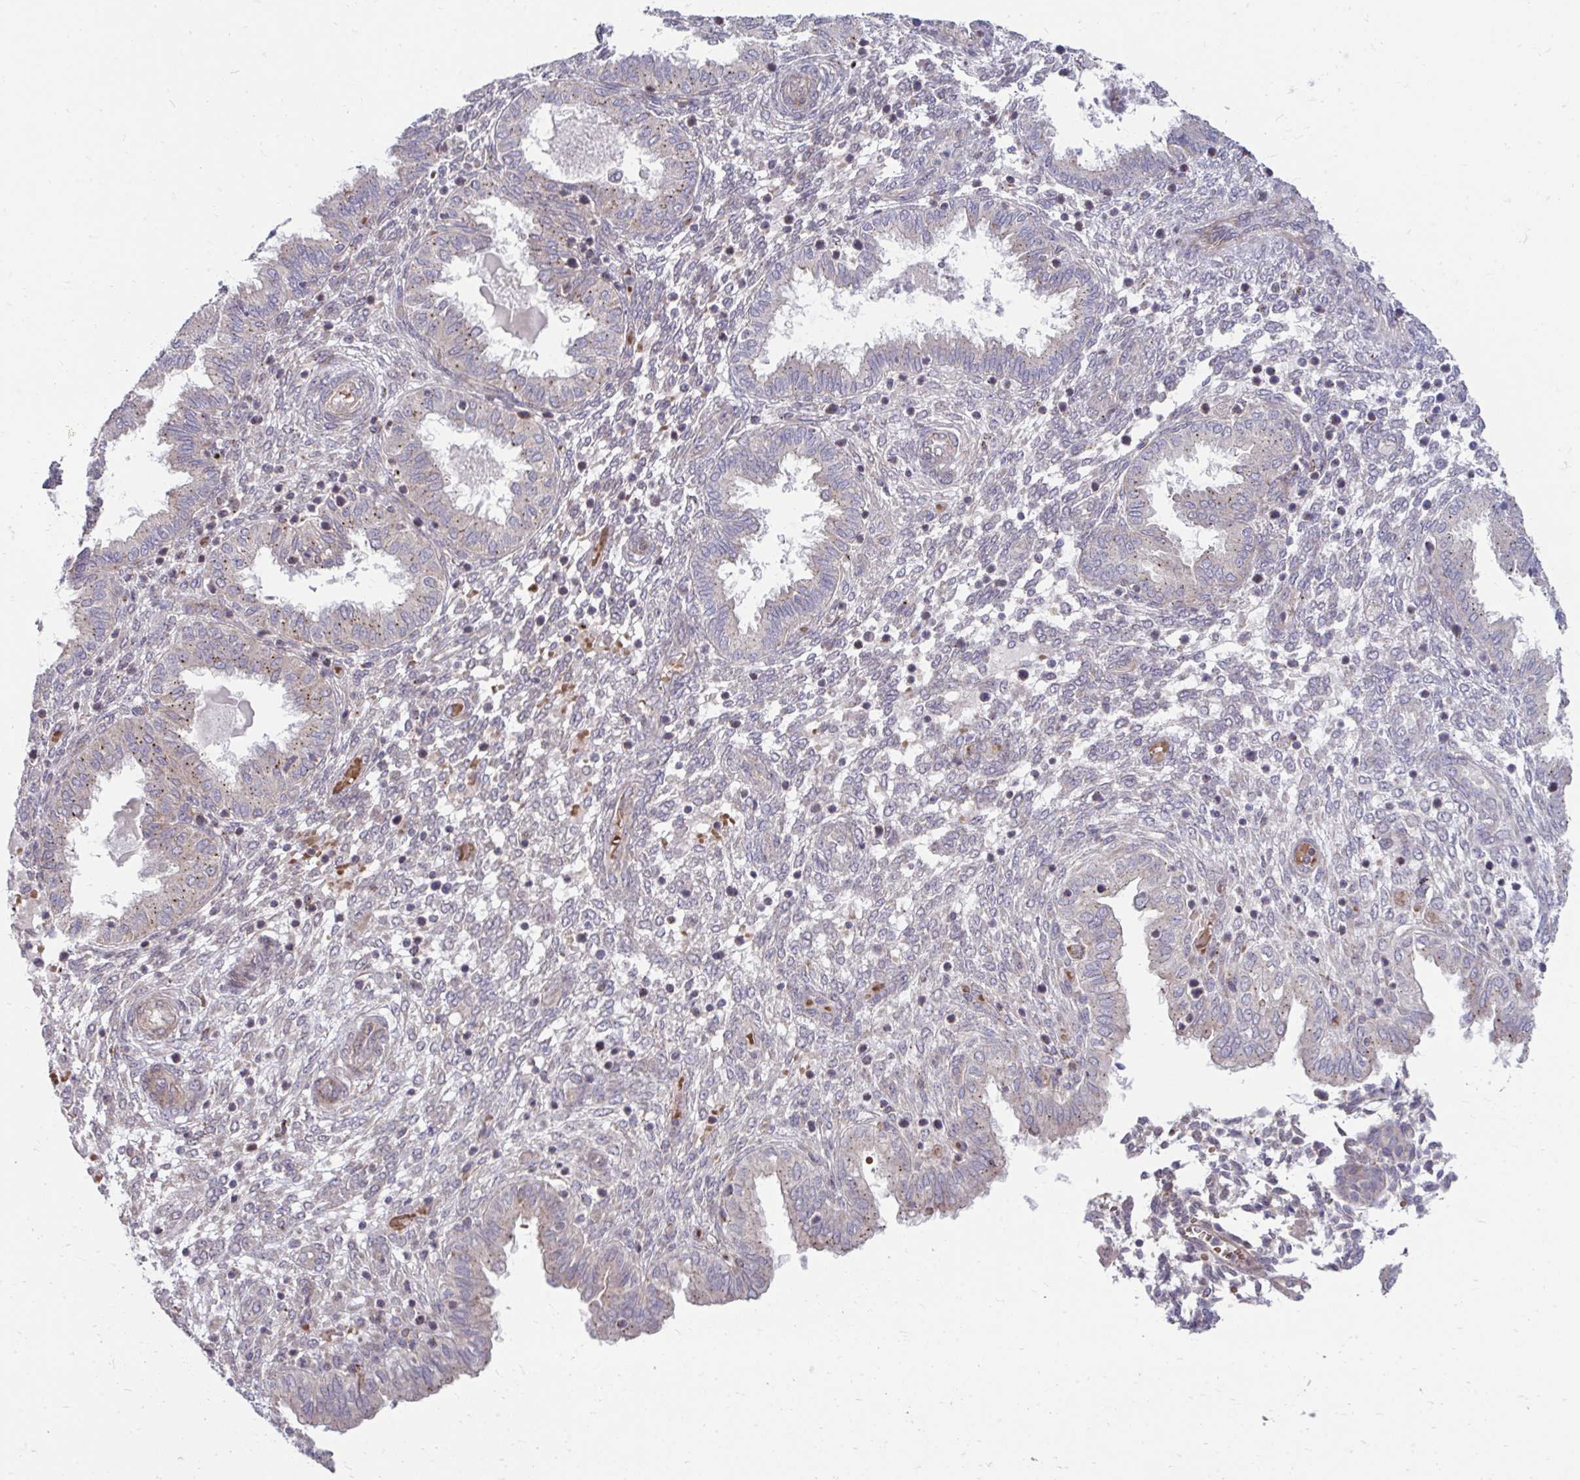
{"staining": {"intensity": "negative", "quantity": "none", "location": "none"}, "tissue": "endometrium", "cell_type": "Cells in endometrial stroma", "image_type": "normal", "snomed": [{"axis": "morphology", "description": "Normal tissue, NOS"}, {"axis": "topography", "description": "Endometrium"}], "caption": "There is no significant expression in cells in endometrial stroma of endometrium. The staining is performed using DAB (3,3'-diaminobenzidine) brown chromogen with nuclei counter-stained in using hematoxylin.", "gene": "ITPR2", "patient": {"sex": "female", "age": 33}}